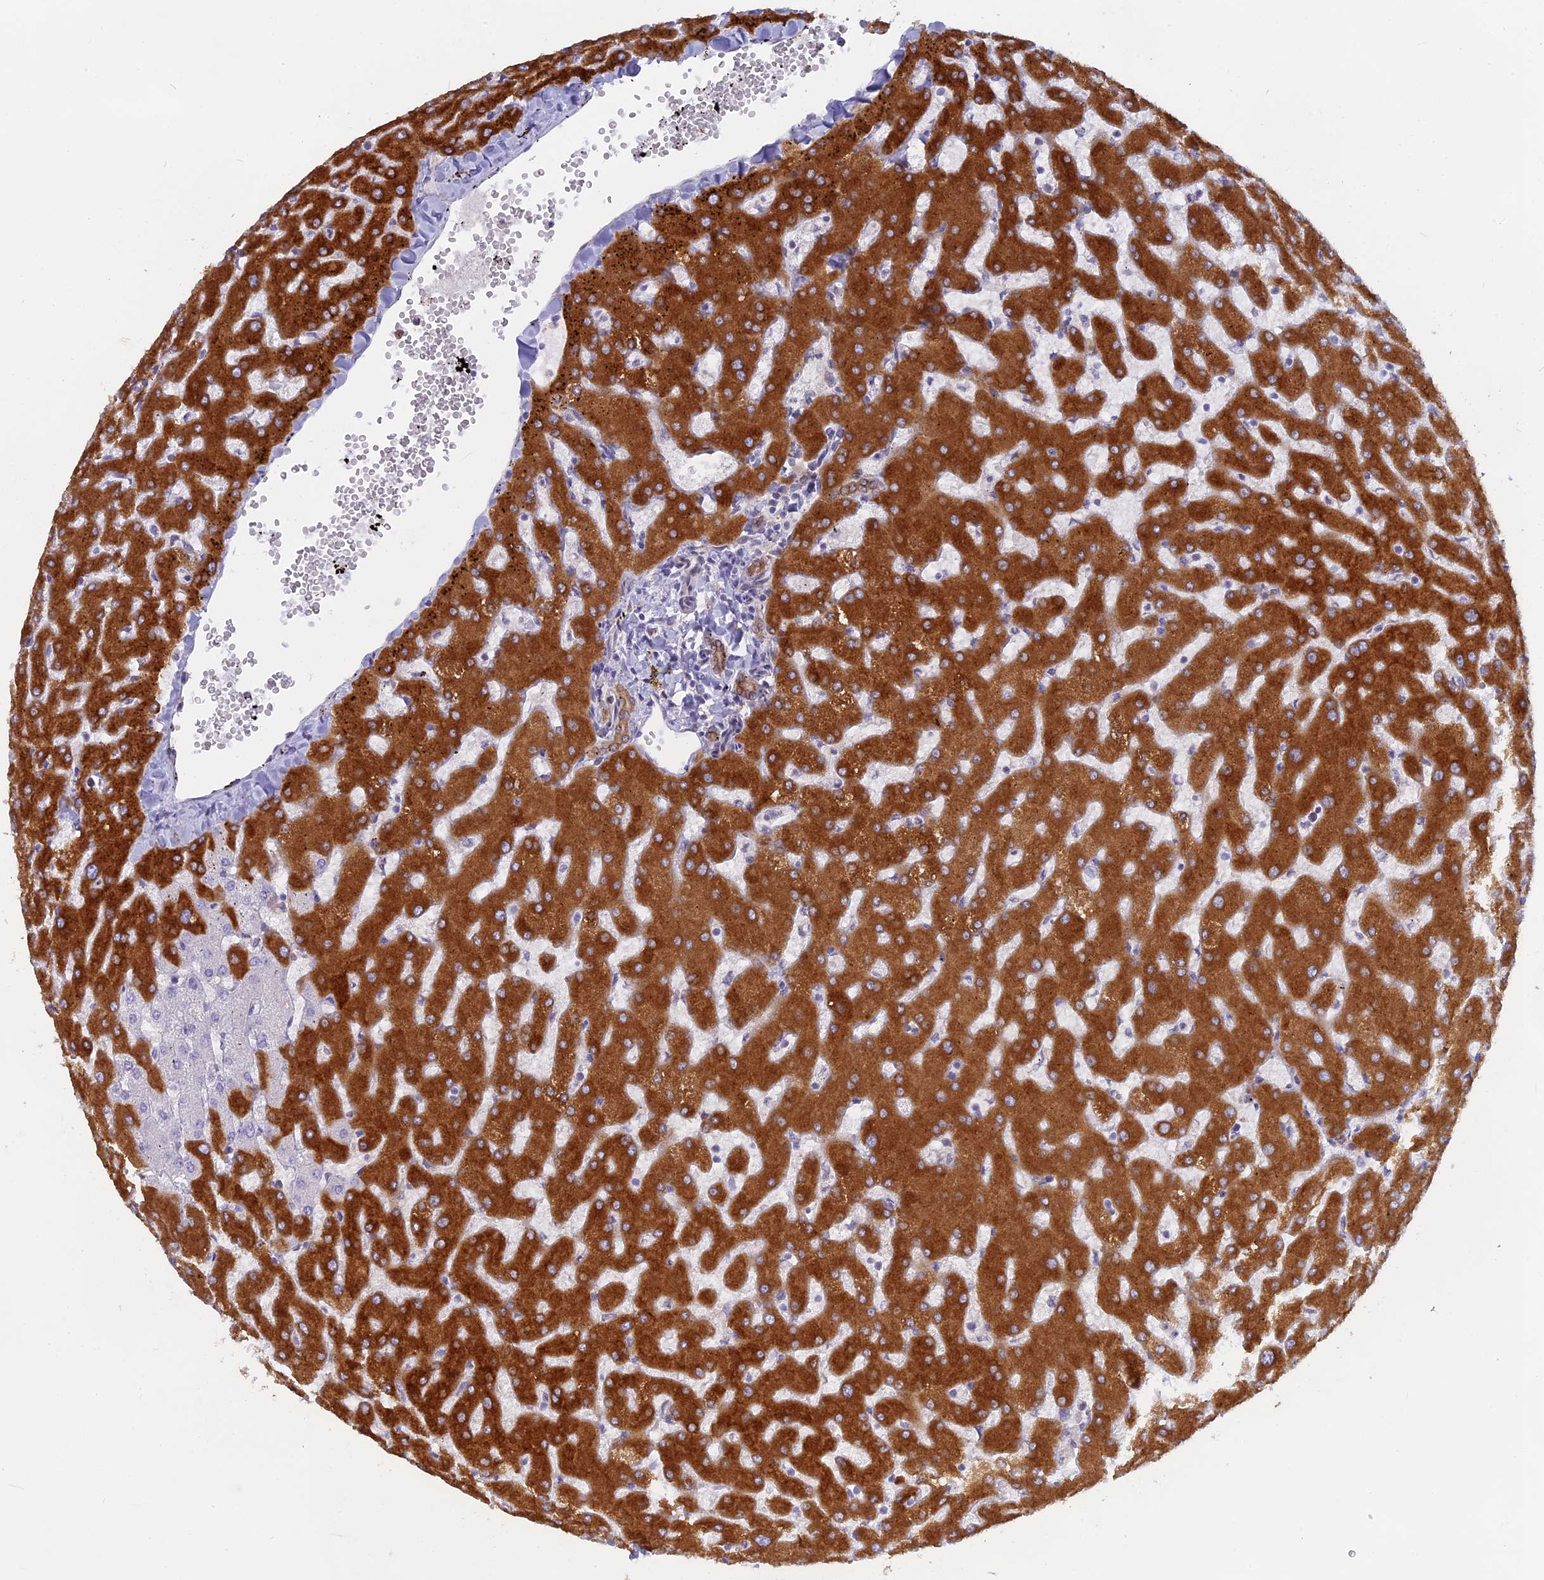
{"staining": {"intensity": "moderate", "quantity": "25%-75%", "location": "cytoplasmic/membranous"}, "tissue": "liver", "cell_type": "Cholangiocytes", "image_type": "normal", "snomed": [{"axis": "morphology", "description": "Normal tissue, NOS"}, {"axis": "topography", "description": "Liver"}], "caption": "Moderate cytoplasmic/membranous protein expression is appreciated in about 25%-75% of cholangiocytes in liver.", "gene": "TLCD1", "patient": {"sex": "female", "age": 63}}